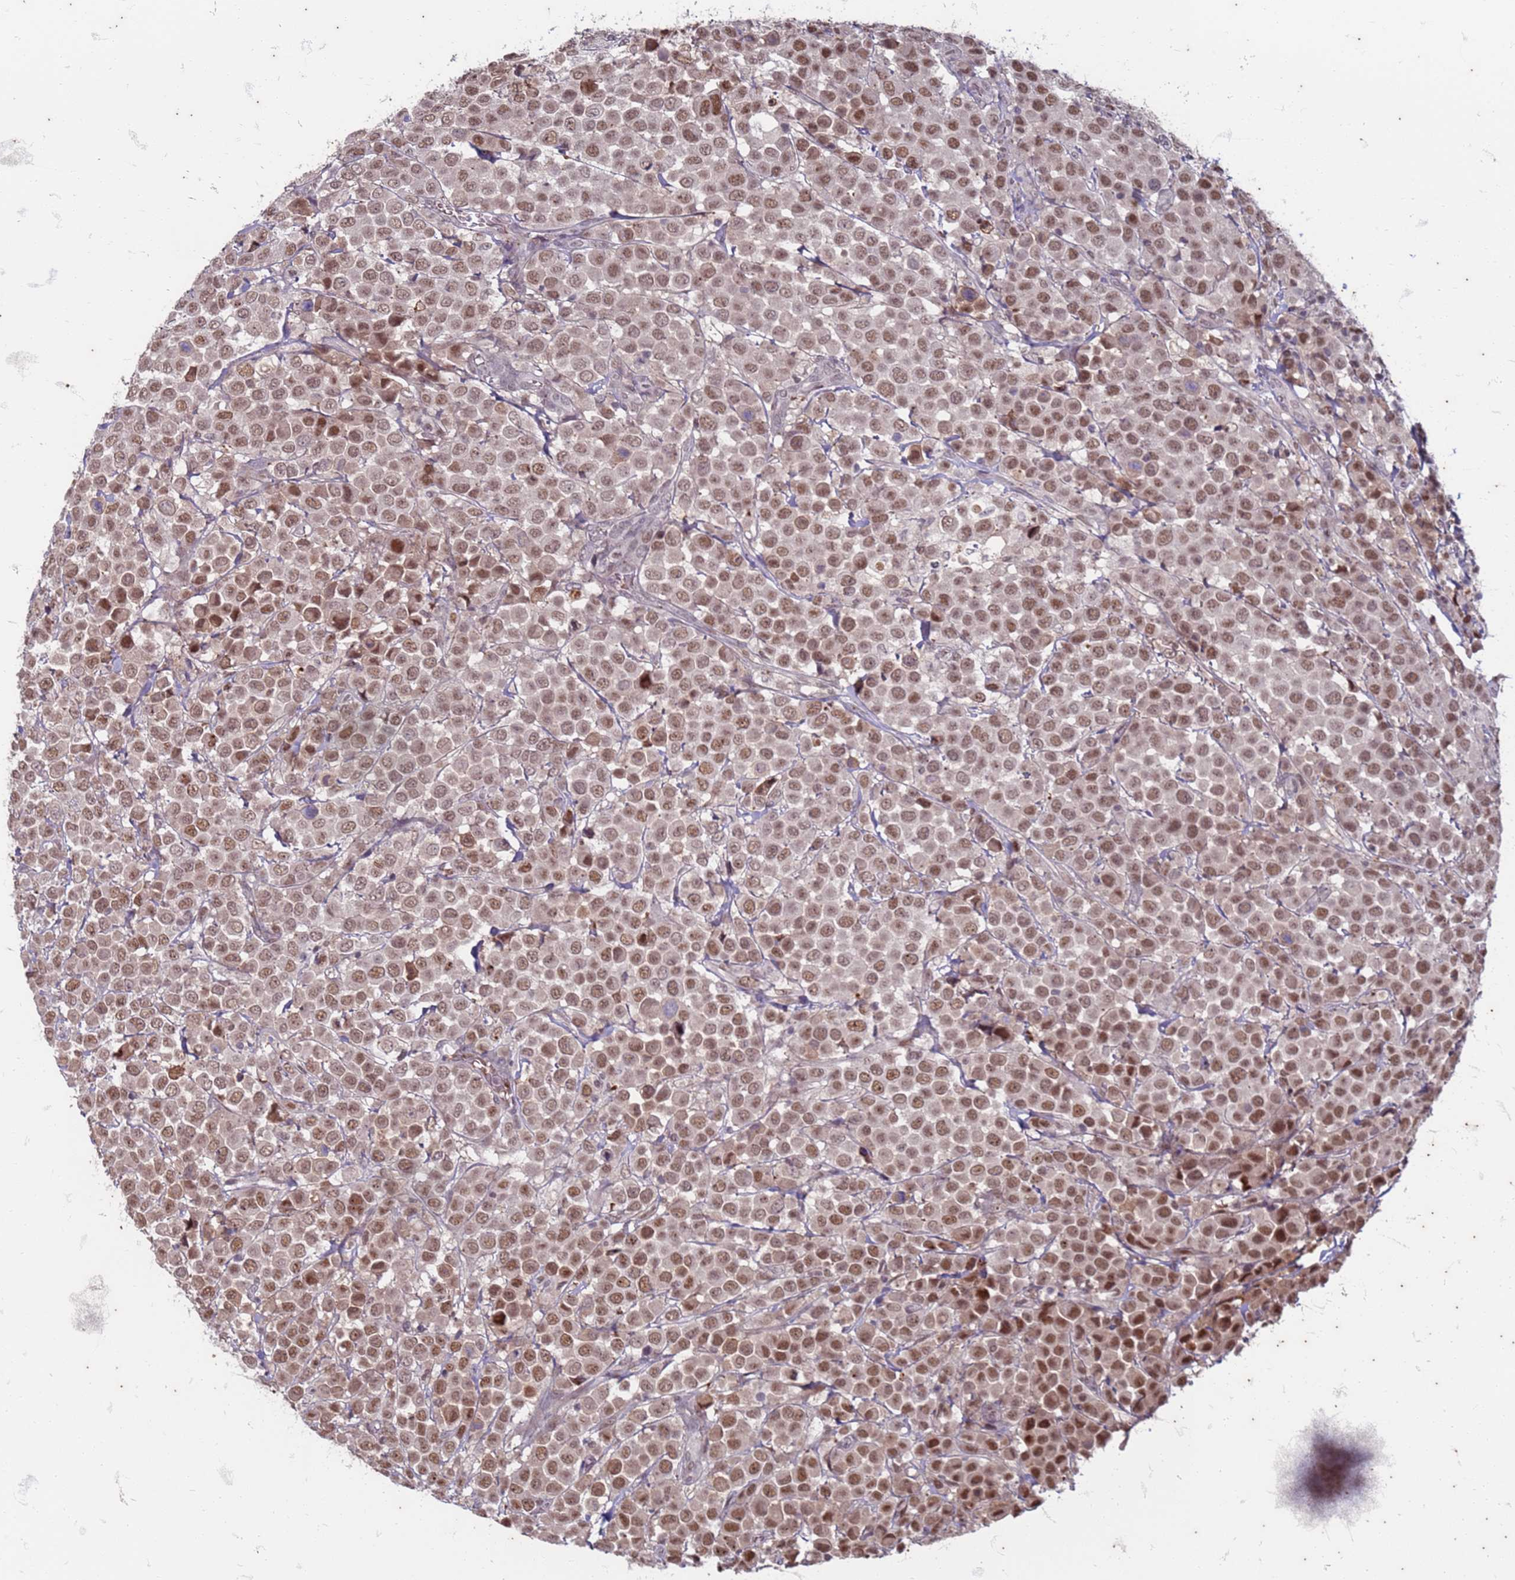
{"staining": {"intensity": "moderate", "quantity": ">75%", "location": "nuclear"}, "tissue": "breast cancer", "cell_type": "Tumor cells", "image_type": "cancer", "snomed": [{"axis": "morphology", "description": "Duct carcinoma"}, {"axis": "topography", "description": "Breast"}], "caption": "An immunohistochemistry (IHC) micrograph of neoplastic tissue is shown. Protein staining in brown labels moderate nuclear positivity in intraductal carcinoma (breast) within tumor cells.", "gene": "TRMT6", "patient": {"sex": "female", "age": 61}}